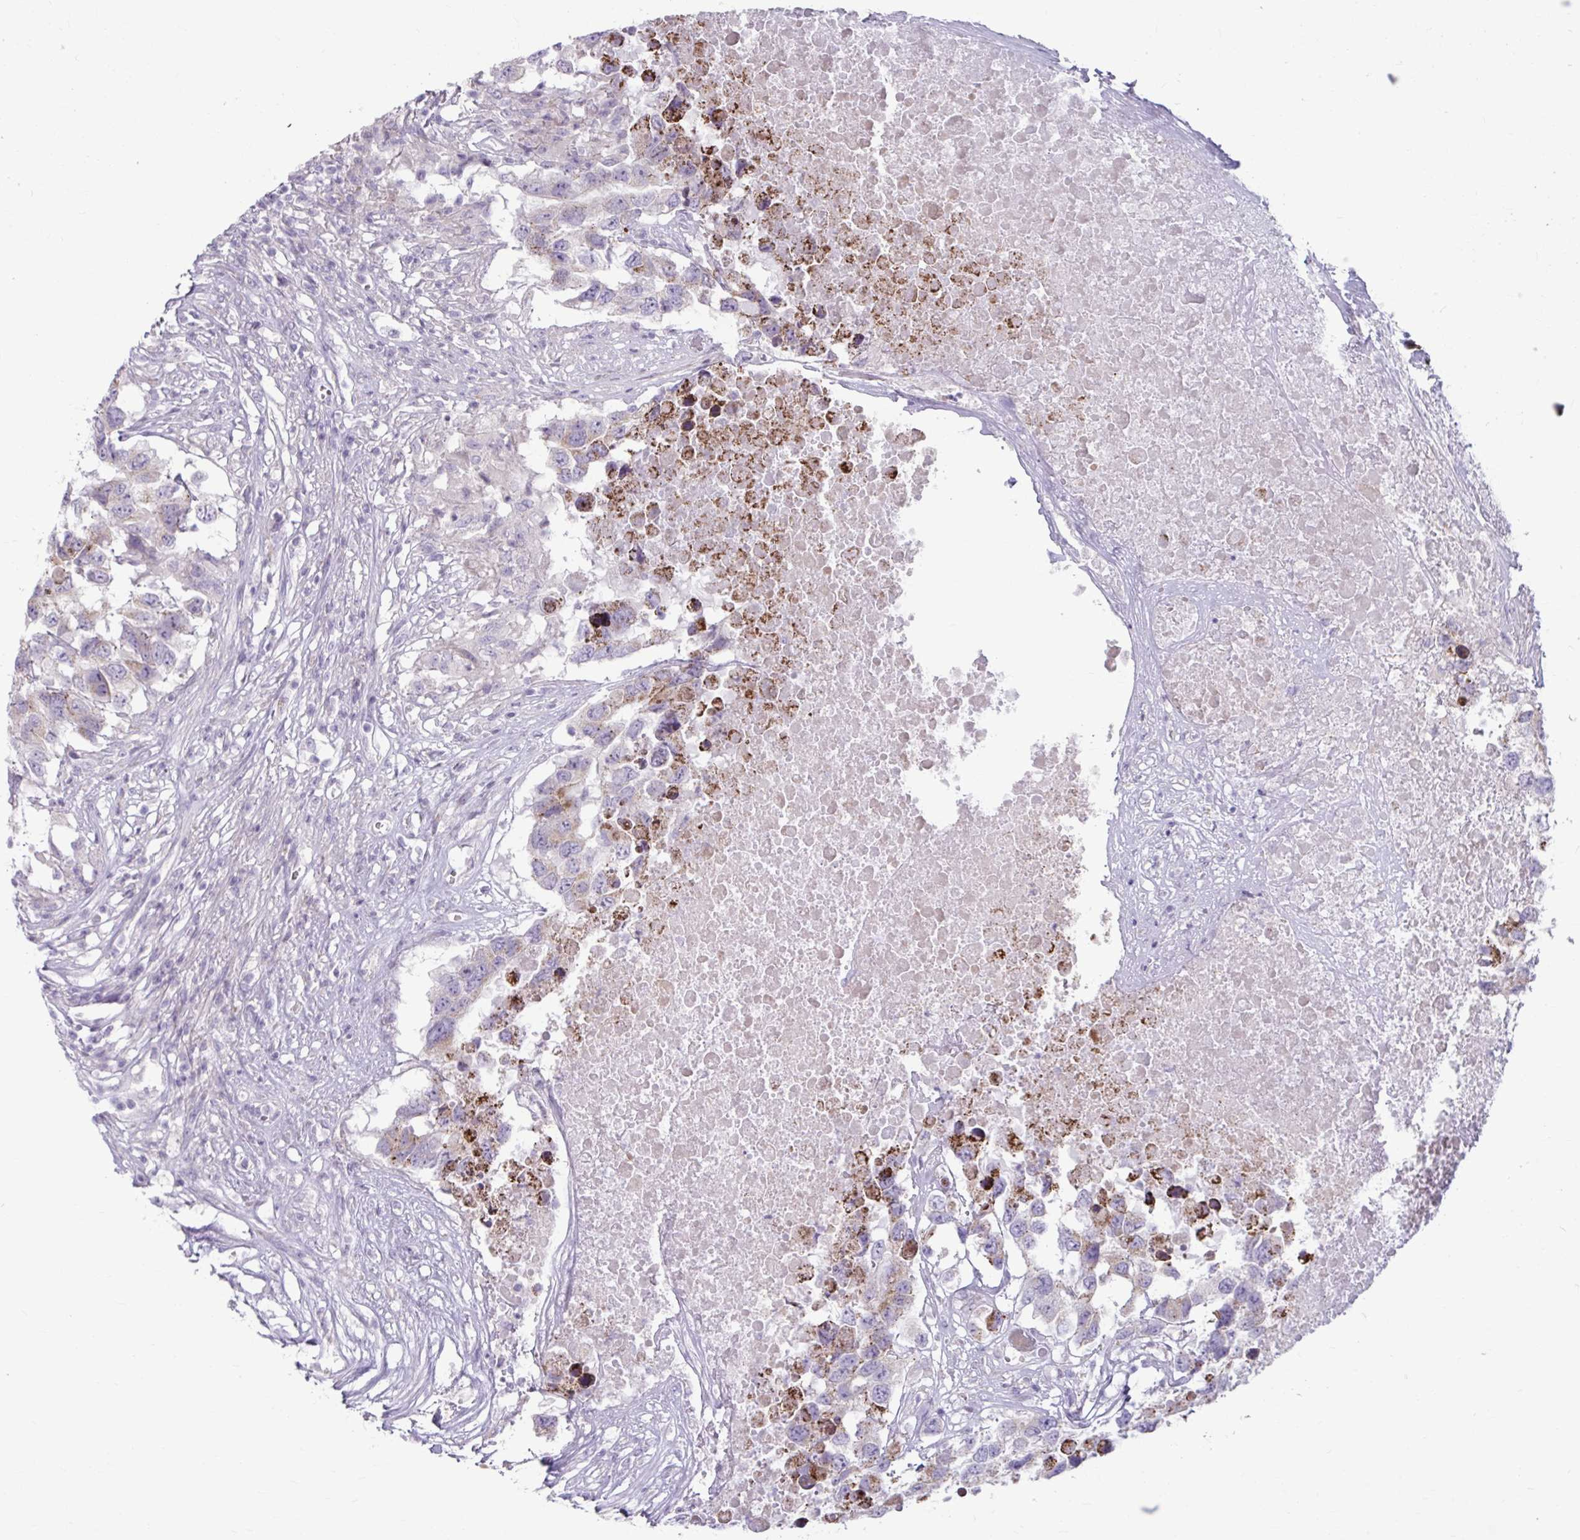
{"staining": {"intensity": "moderate", "quantity": "<25%", "location": "cytoplasmic/membranous"}, "tissue": "testis cancer", "cell_type": "Tumor cells", "image_type": "cancer", "snomed": [{"axis": "morphology", "description": "Carcinoma, Embryonal, NOS"}, {"axis": "topography", "description": "Testis"}], "caption": "Protein staining of testis cancer tissue demonstrates moderate cytoplasmic/membranous expression in approximately <25% of tumor cells.", "gene": "MSMO1", "patient": {"sex": "male", "age": 83}}